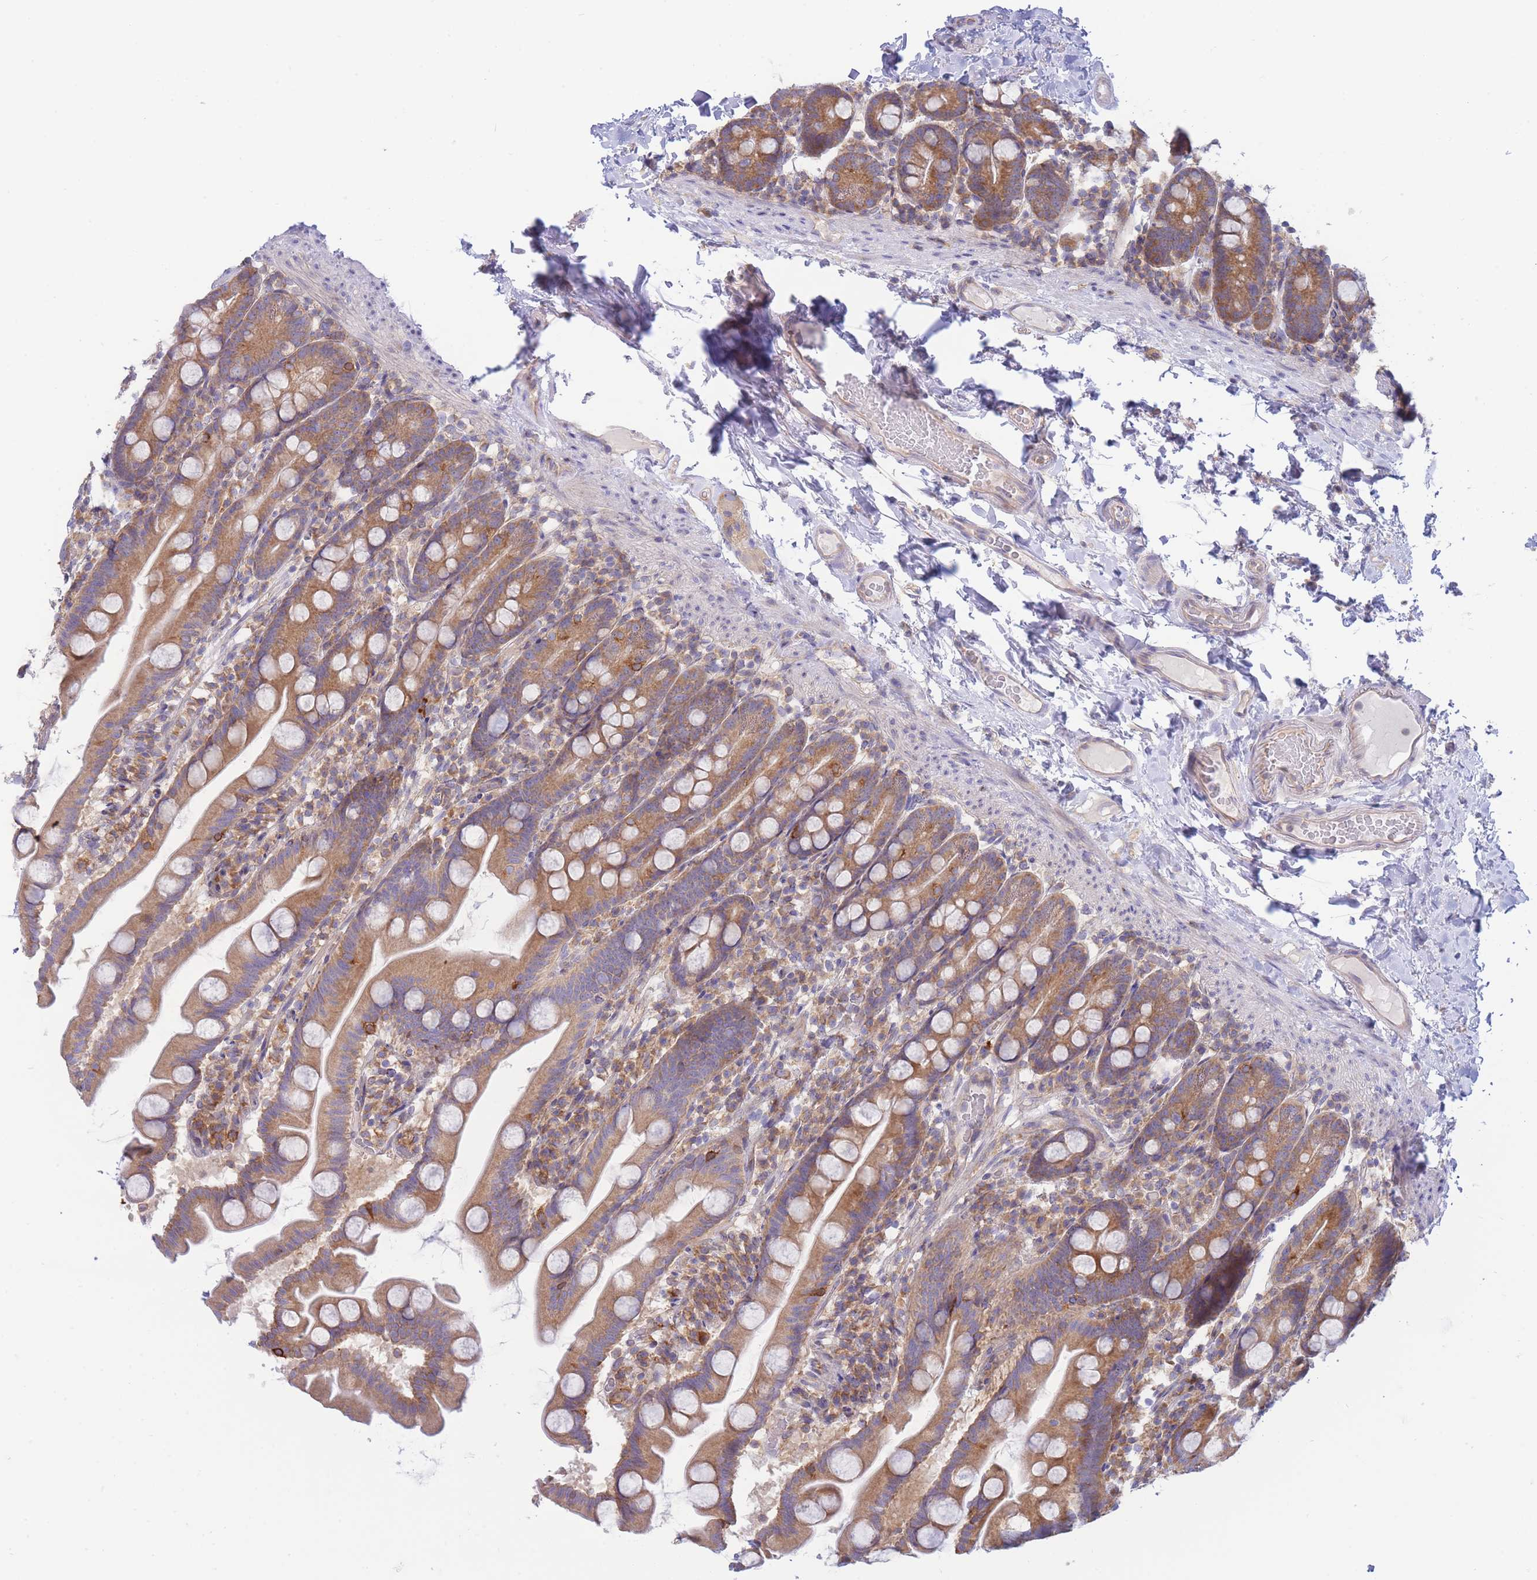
{"staining": {"intensity": "moderate", "quantity": ">75%", "location": "cytoplasmic/membranous"}, "tissue": "small intestine", "cell_type": "Glandular cells", "image_type": "normal", "snomed": [{"axis": "morphology", "description": "Normal tissue, NOS"}, {"axis": "topography", "description": "Small intestine"}], "caption": "Small intestine stained with a brown dye reveals moderate cytoplasmic/membranous positive staining in about >75% of glandular cells.", "gene": "SH2B2", "patient": {"sex": "female", "age": 68}}